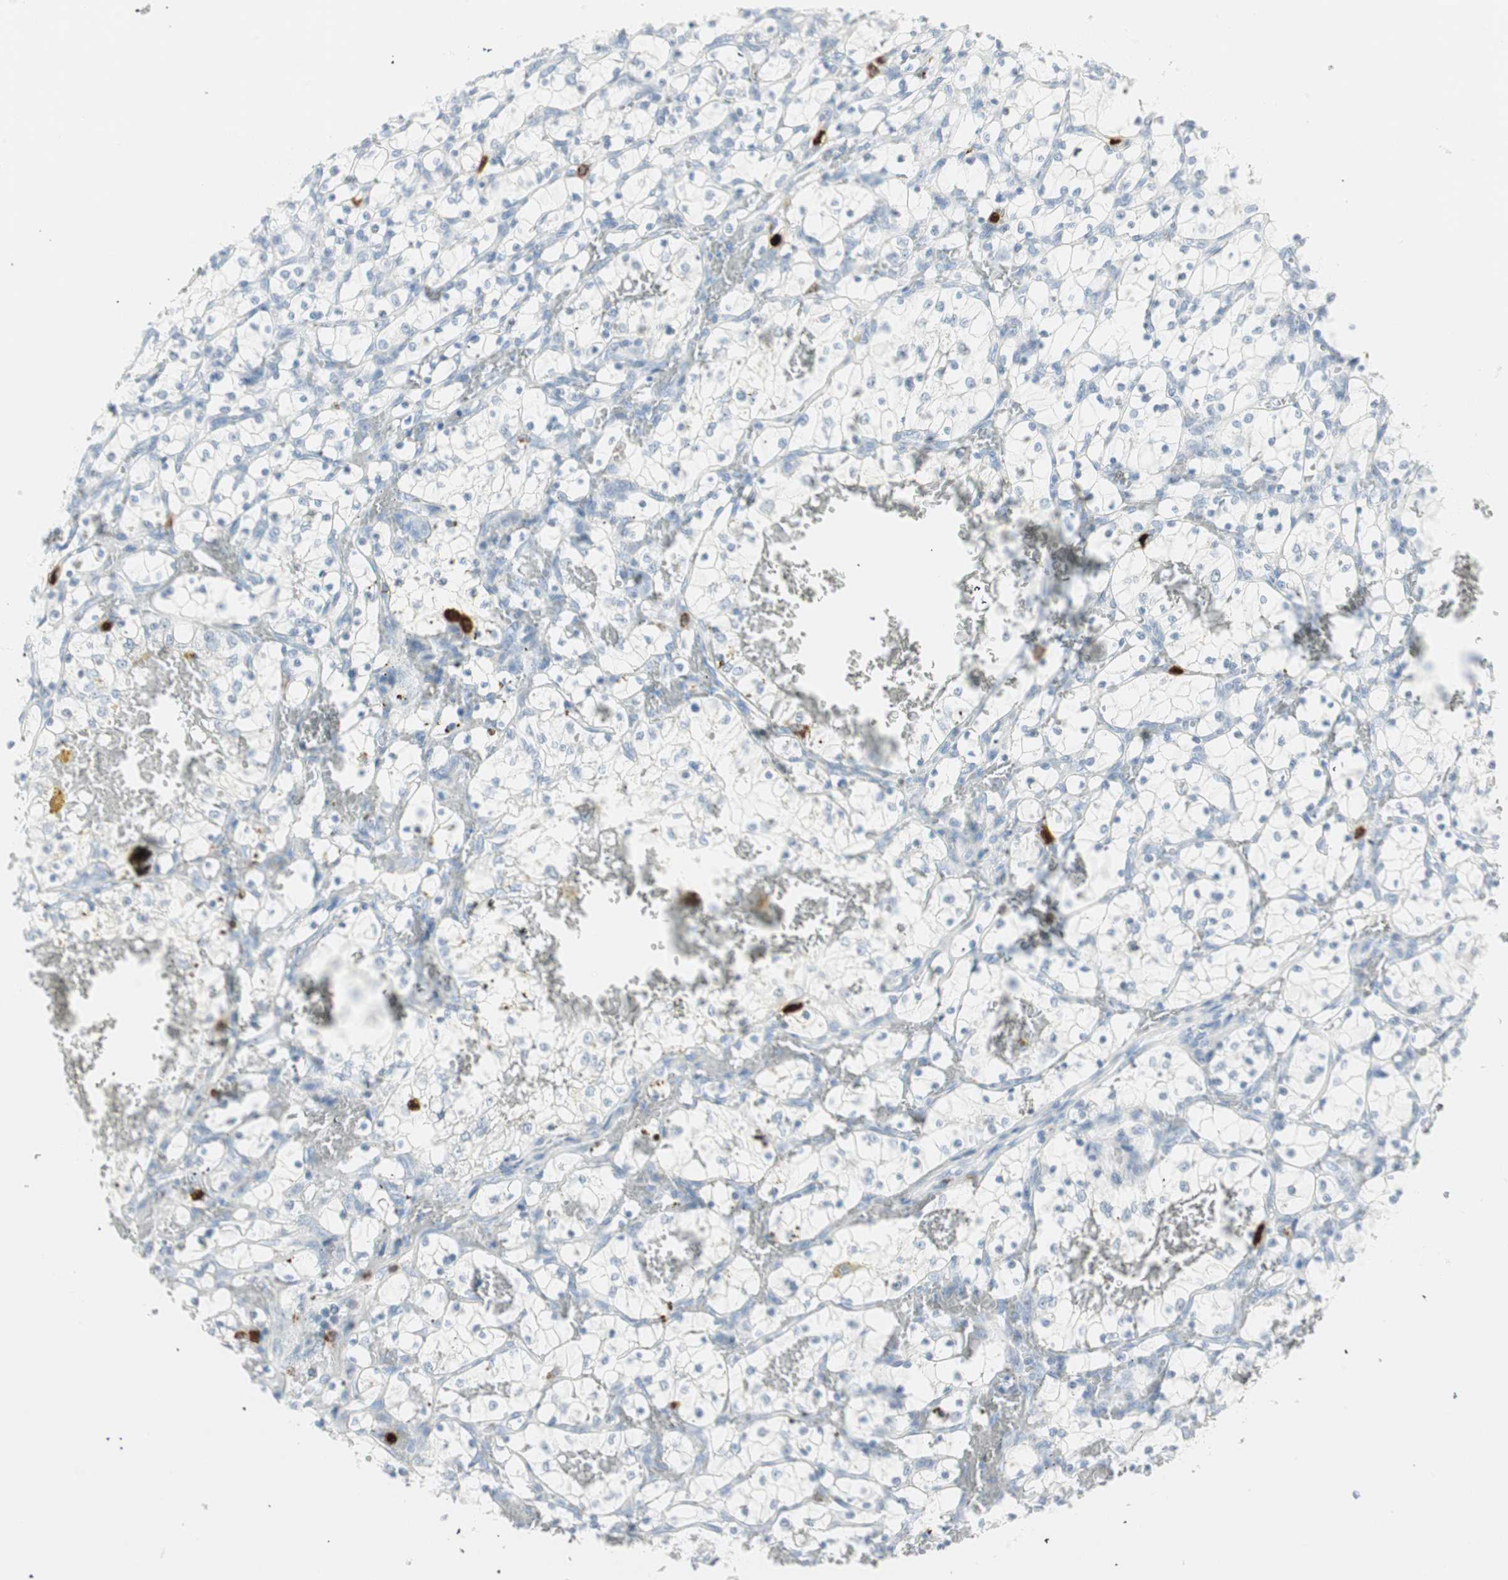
{"staining": {"intensity": "negative", "quantity": "none", "location": "none"}, "tissue": "renal cancer", "cell_type": "Tumor cells", "image_type": "cancer", "snomed": [{"axis": "morphology", "description": "Adenocarcinoma, NOS"}, {"axis": "topography", "description": "Kidney"}], "caption": "This photomicrograph is of adenocarcinoma (renal) stained with immunohistochemistry to label a protein in brown with the nuclei are counter-stained blue. There is no staining in tumor cells.", "gene": "PRTN3", "patient": {"sex": "female", "age": 69}}